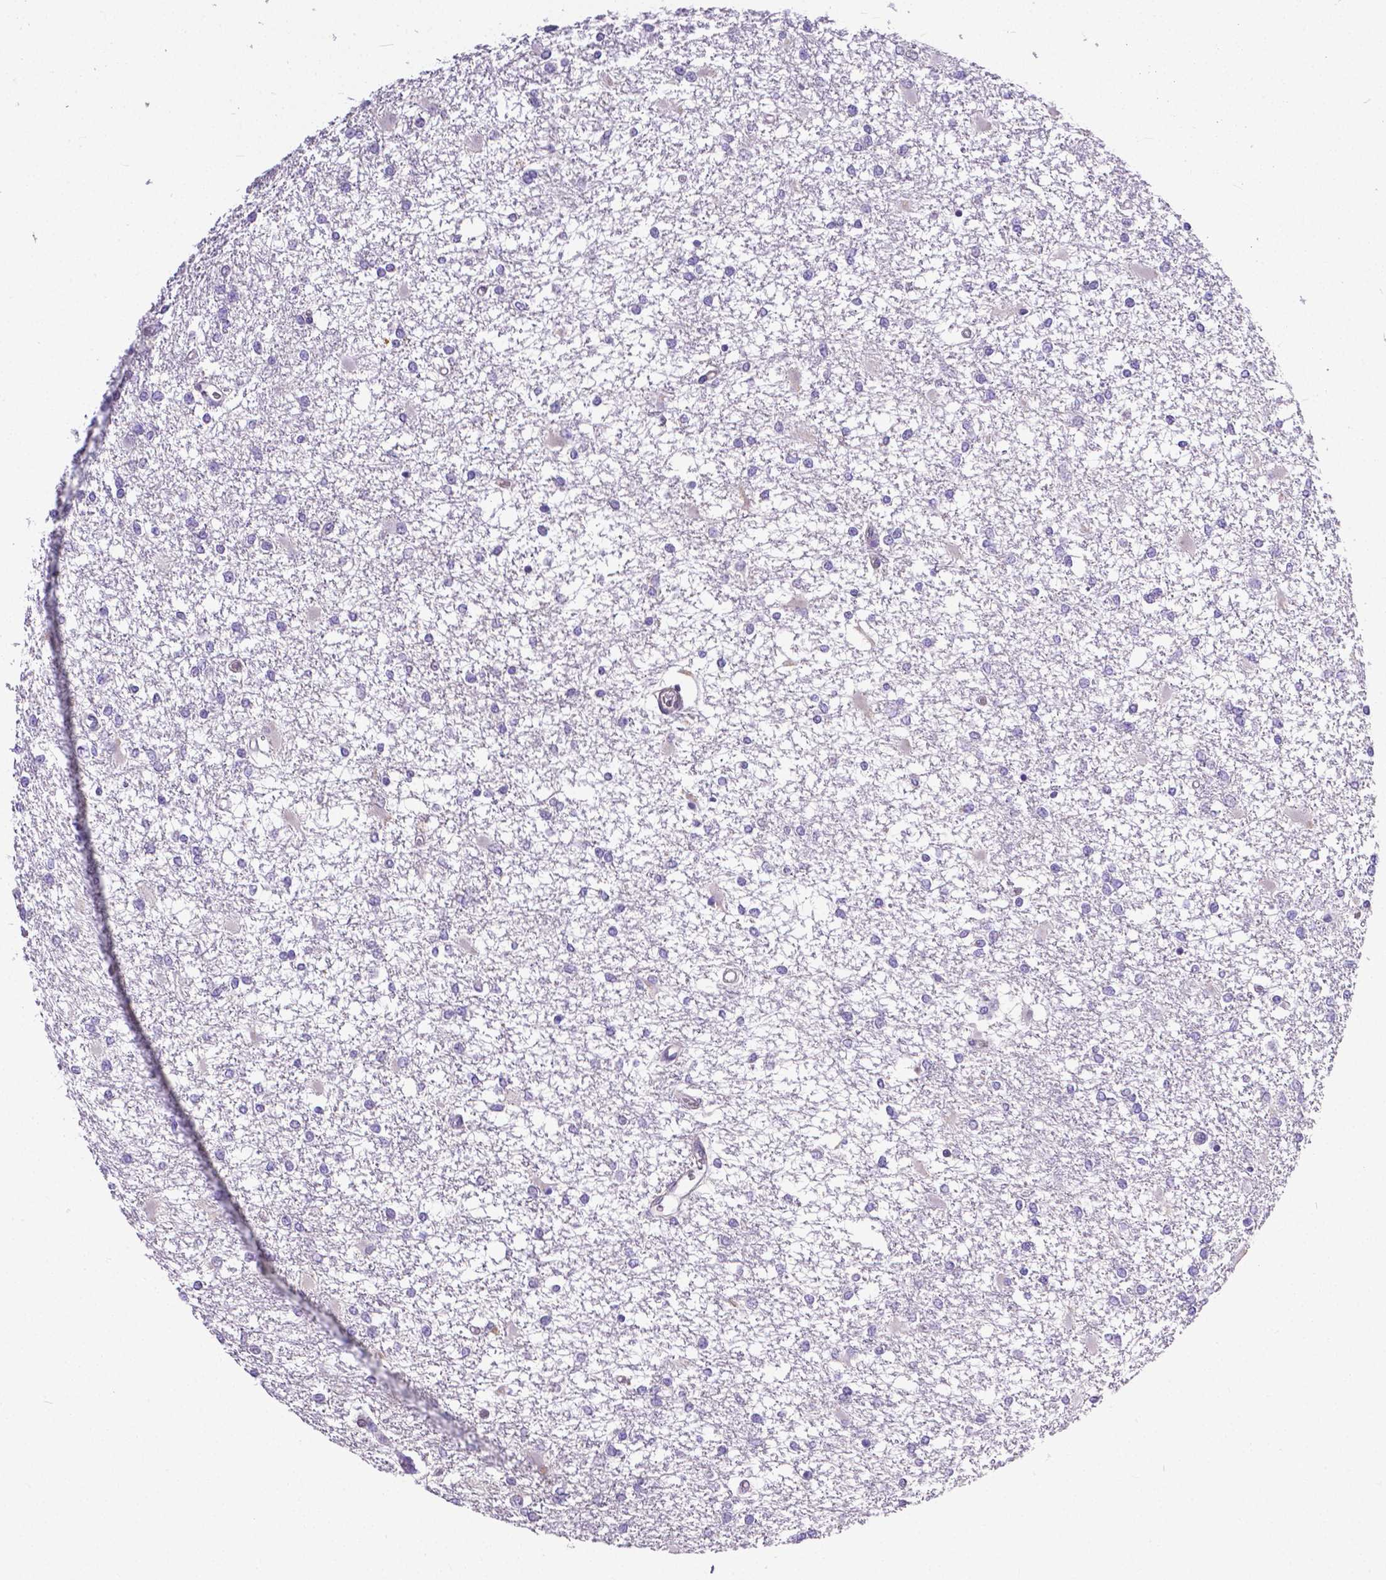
{"staining": {"intensity": "negative", "quantity": "none", "location": "none"}, "tissue": "glioma", "cell_type": "Tumor cells", "image_type": "cancer", "snomed": [{"axis": "morphology", "description": "Glioma, malignant, High grade"}, {"axis": "topography", "description": "Cerebral cortex"}], "caption": "High power microscopy histopathology image of an immunohistochemistry (IHC) photomicrograph of malignant glioma (high-grade), revealing no significant staining in tumor cells. (DAB (3,3'-diaminobenzidine) IHC, high magnification).", "gene": "MCL1", "patient": {"sex": "male", "age": 79}}